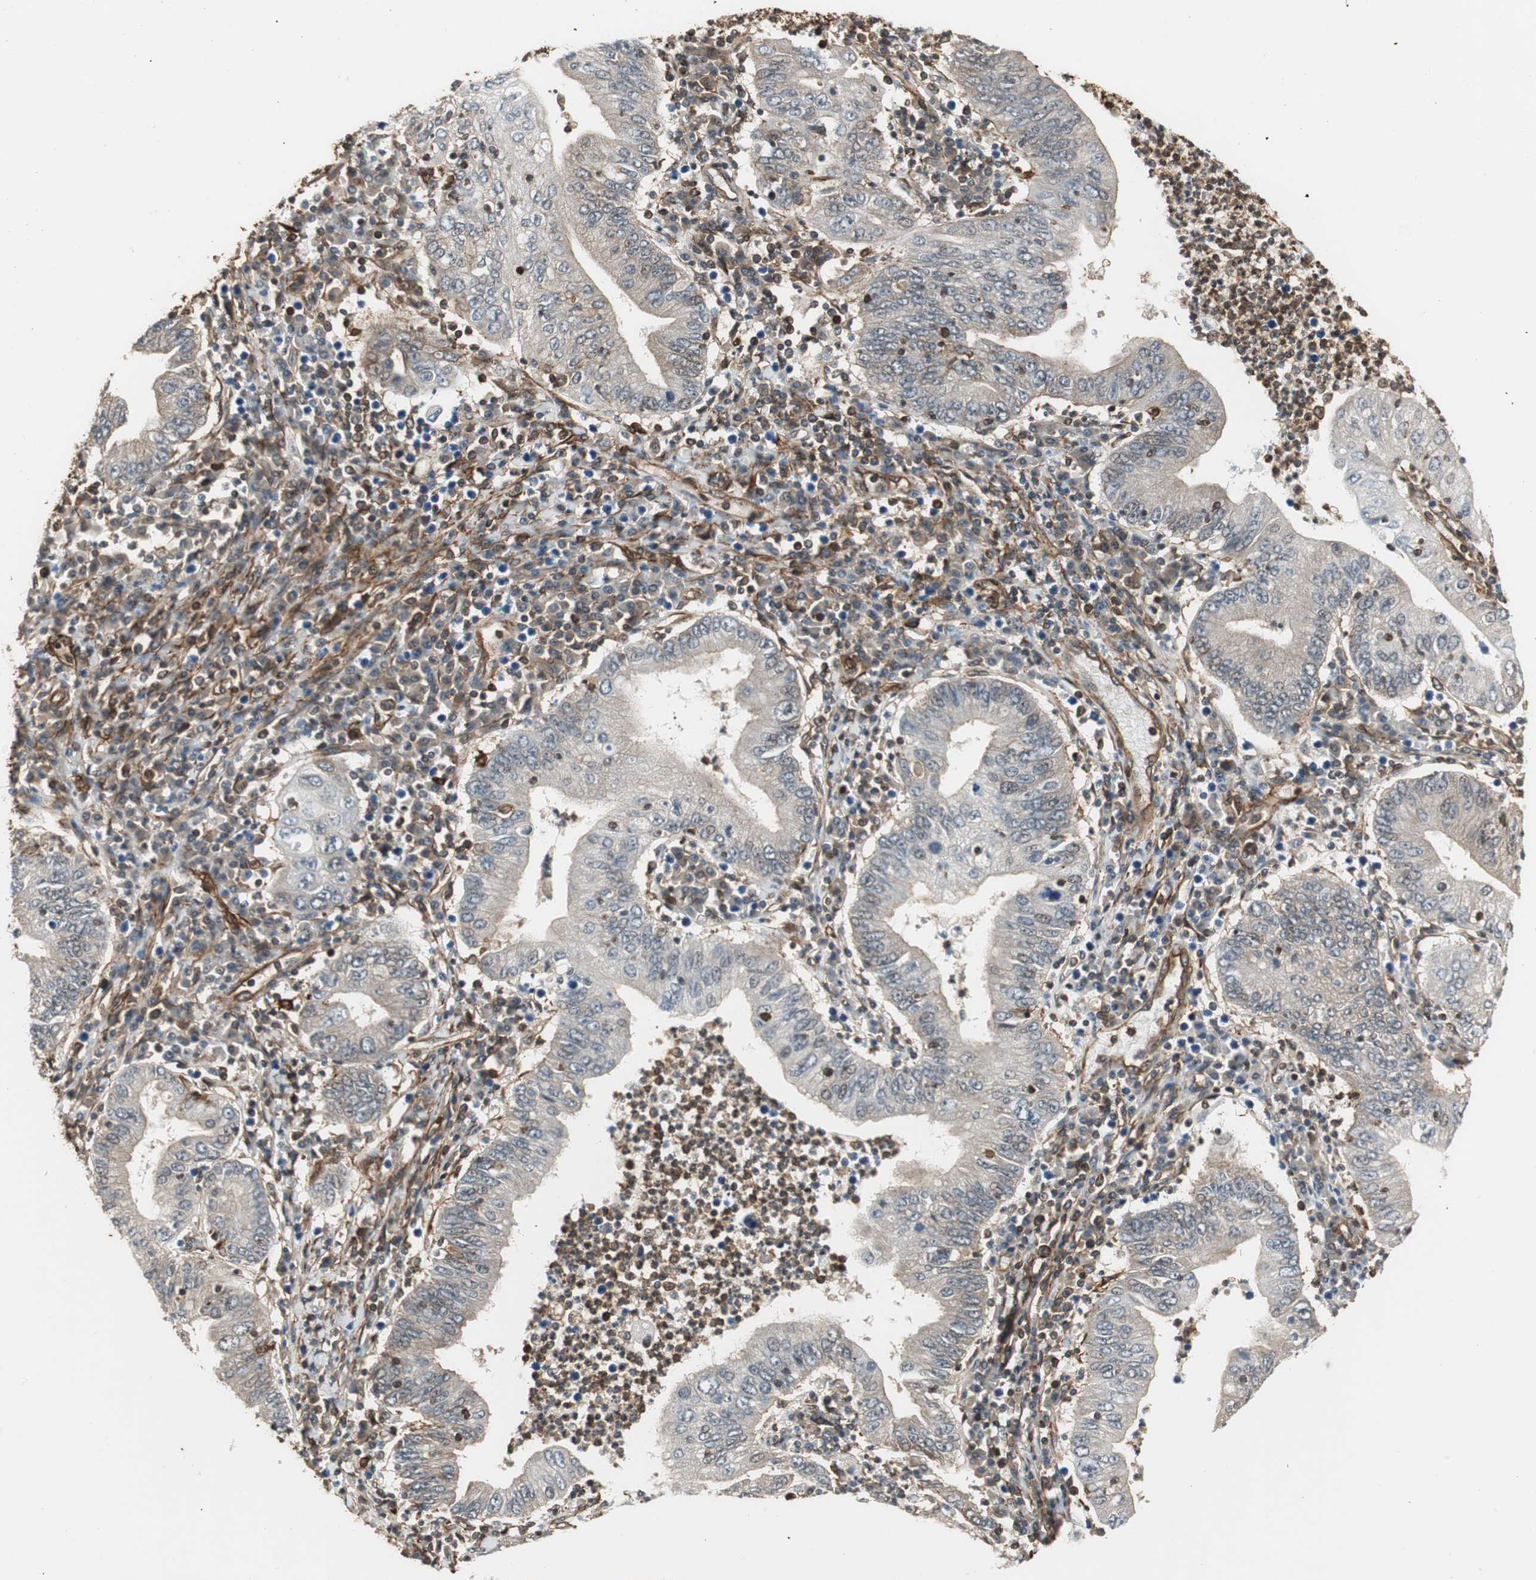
{"staining": {"intensity": "weak", "quantity": ">75%", "location": "cytoplasmic/membranous"}, "tissue": "stomach cancer", "cell_type": "Tumor cells", "image_type": "cancer", "snomed": [{"axis": "morphology", "description": "Normal tissue, NOS"}, {"axis": "morphology", "description": "Adenocarcinoma, NOS"}, {"axis": "topography", "description": "Esophagus"}, {"axis": "topography", "description": "Stomach, upper"}, {"axis": "topography", "description": "Peripheral nerve tissue"}], "caption": "An image showing weak cytoplasmic/membranous positivity in about >75% of tumor cells in stomach cancer, as visualized by brown immunohistochemical staining.", "gene": "PTPN11", "patient": {"sex": "male", "age": 62}}